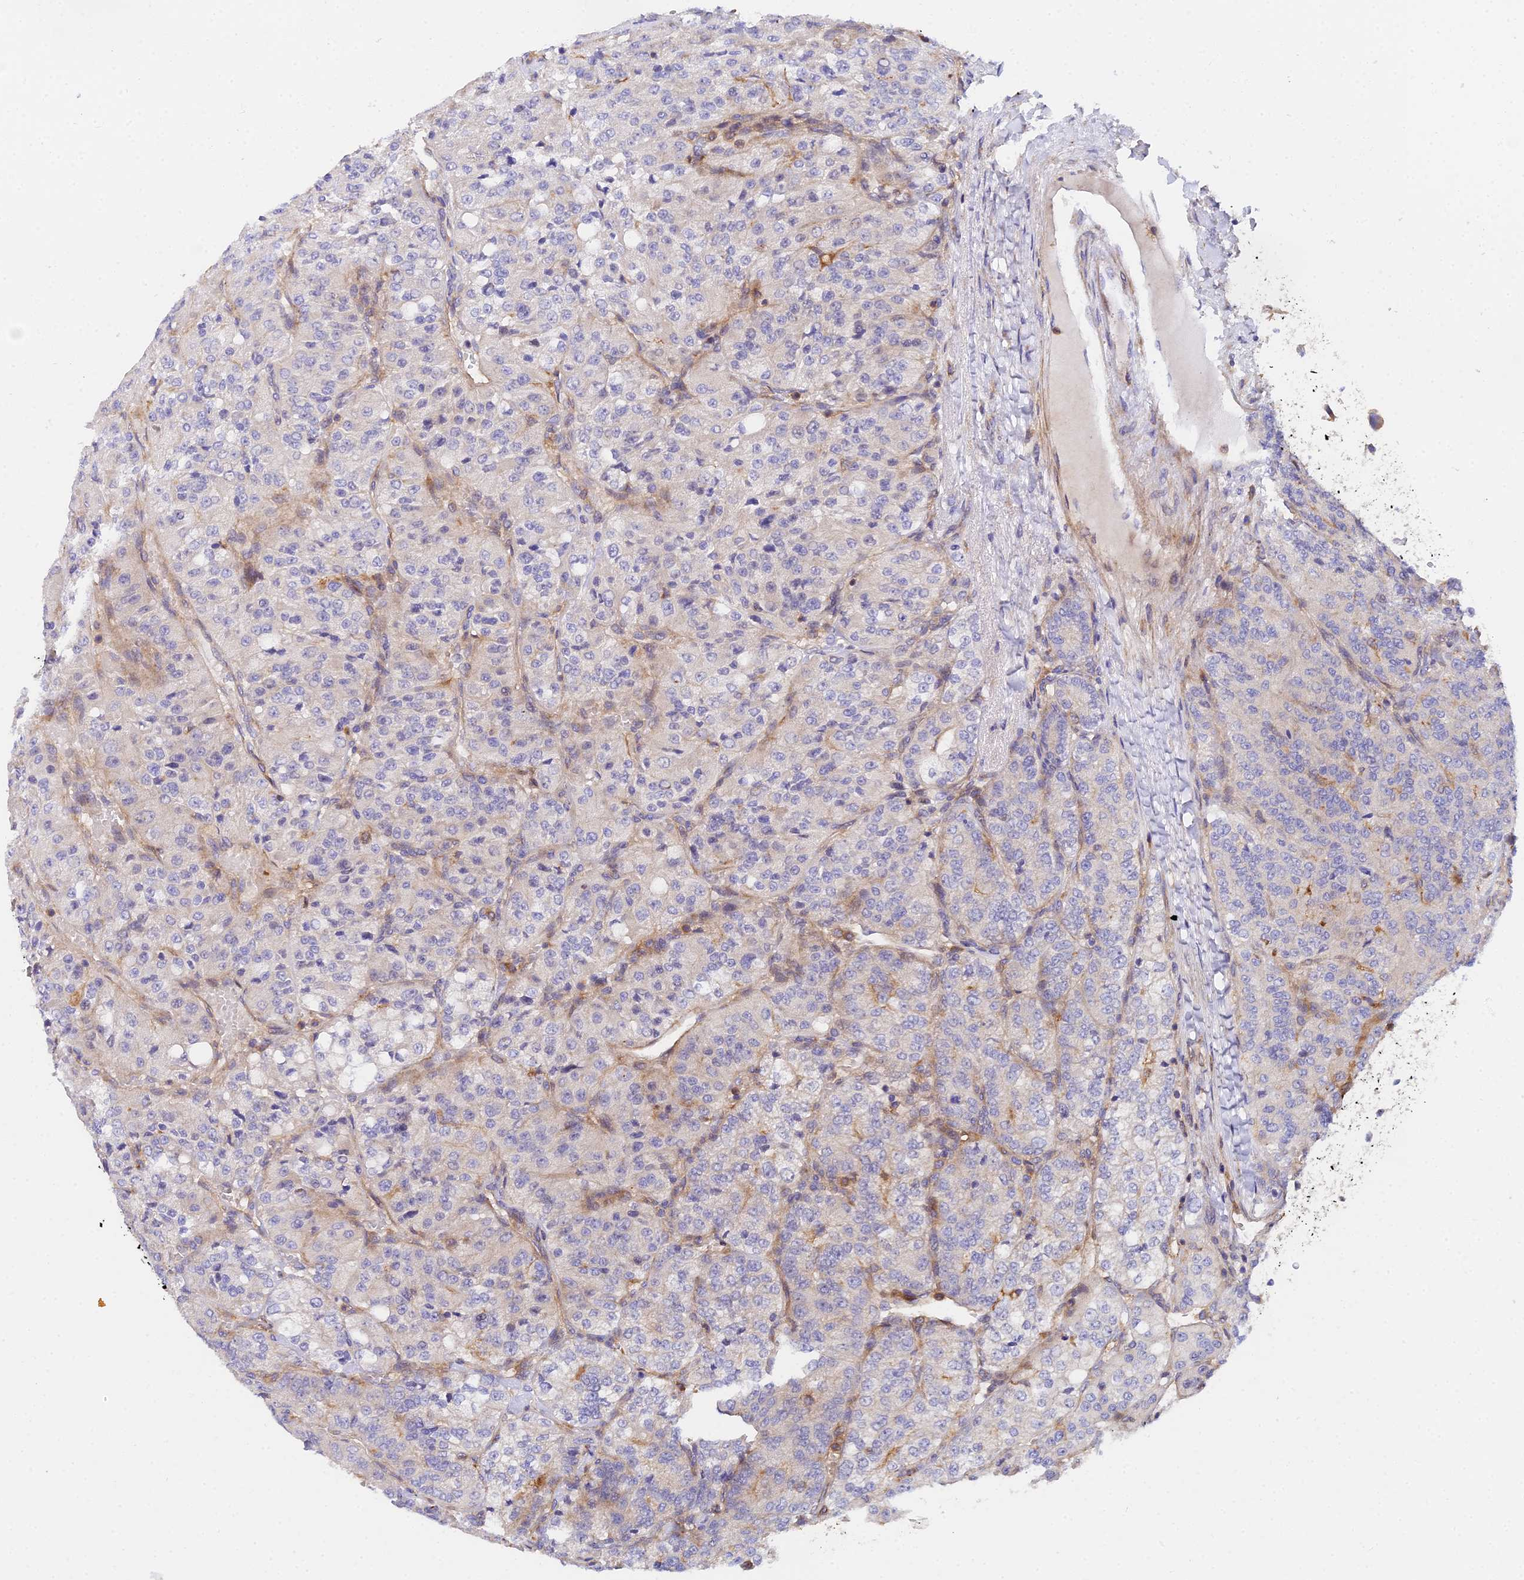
{"staining": {"intensity": "negative", "quantity": "none", "location": "none"}, "tissue": "renal cancer", "cell_type": "Tumor cells", "image_type": "cancer", "snomed": [{"axis": "morphology", "description": "Adenocarcinoma, NOS"}, {"axis": "topography", "description": "Kidney"}], "caption": "Immunohistochemistry photomicrograph of adenocarcinoma (renal) stained for a protein (brown), which reveals no expression in tumor cells.", "gene": "GNG5B", "patient": {"sex": "female", "age": 63}}